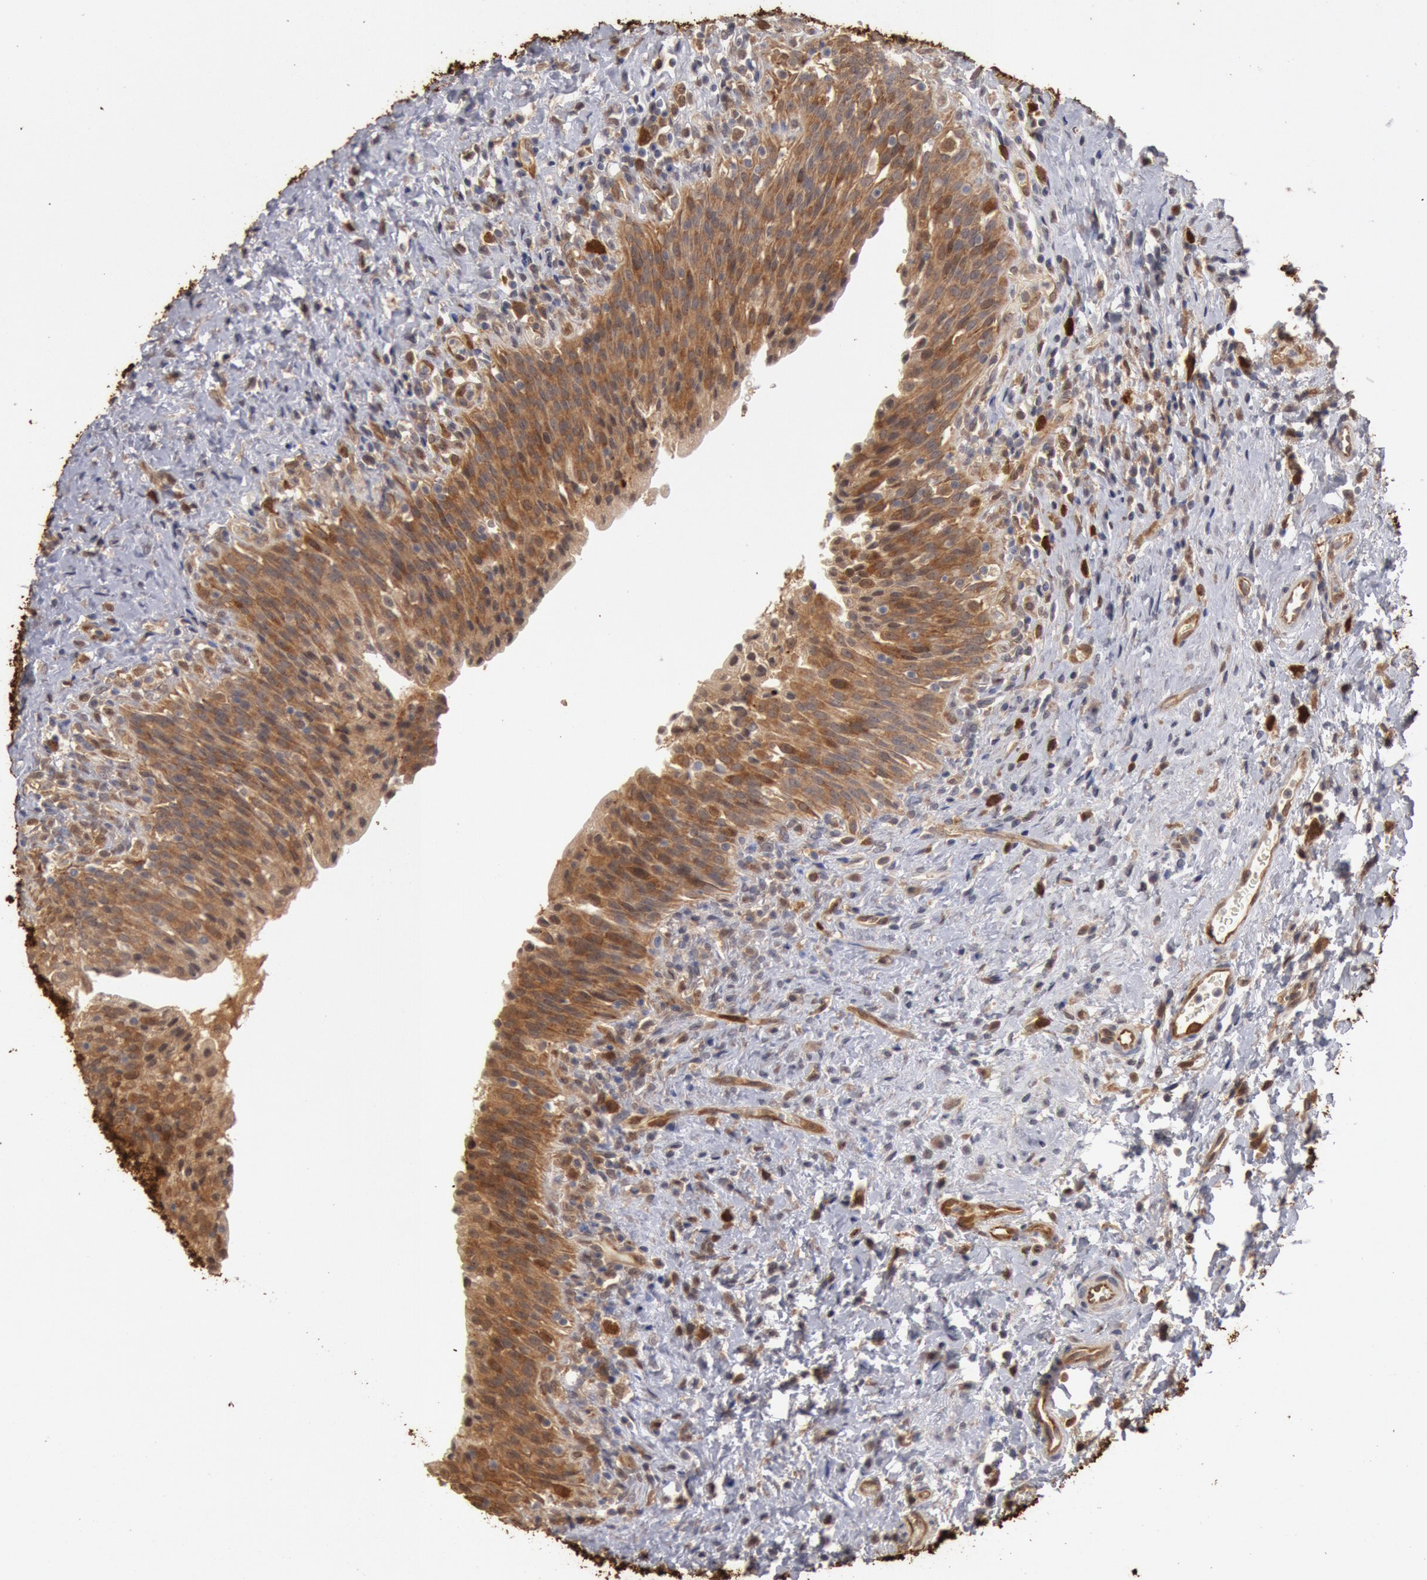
{"staining": {"intensity": "moderate", "quantity": ">75%", "location": "cytoplasmic/membranous"}, "tissue": "urinary bladder", "cell_type": "Urothelial cells", "image_type": "normal", "snomed": [{"axis": "morphology", "description": "Normal tissue, NOS"}, {"axis": "topography", "description": "Urinary bladder"}], "caption": "Urinary bladder stained for a protein (brown) displays moderate cytoplasmic/membranous positive positivity in about >75% of urothelial cells.", "gene": "DNAJA1", "patient": {"sex": "male", "age": 51}}